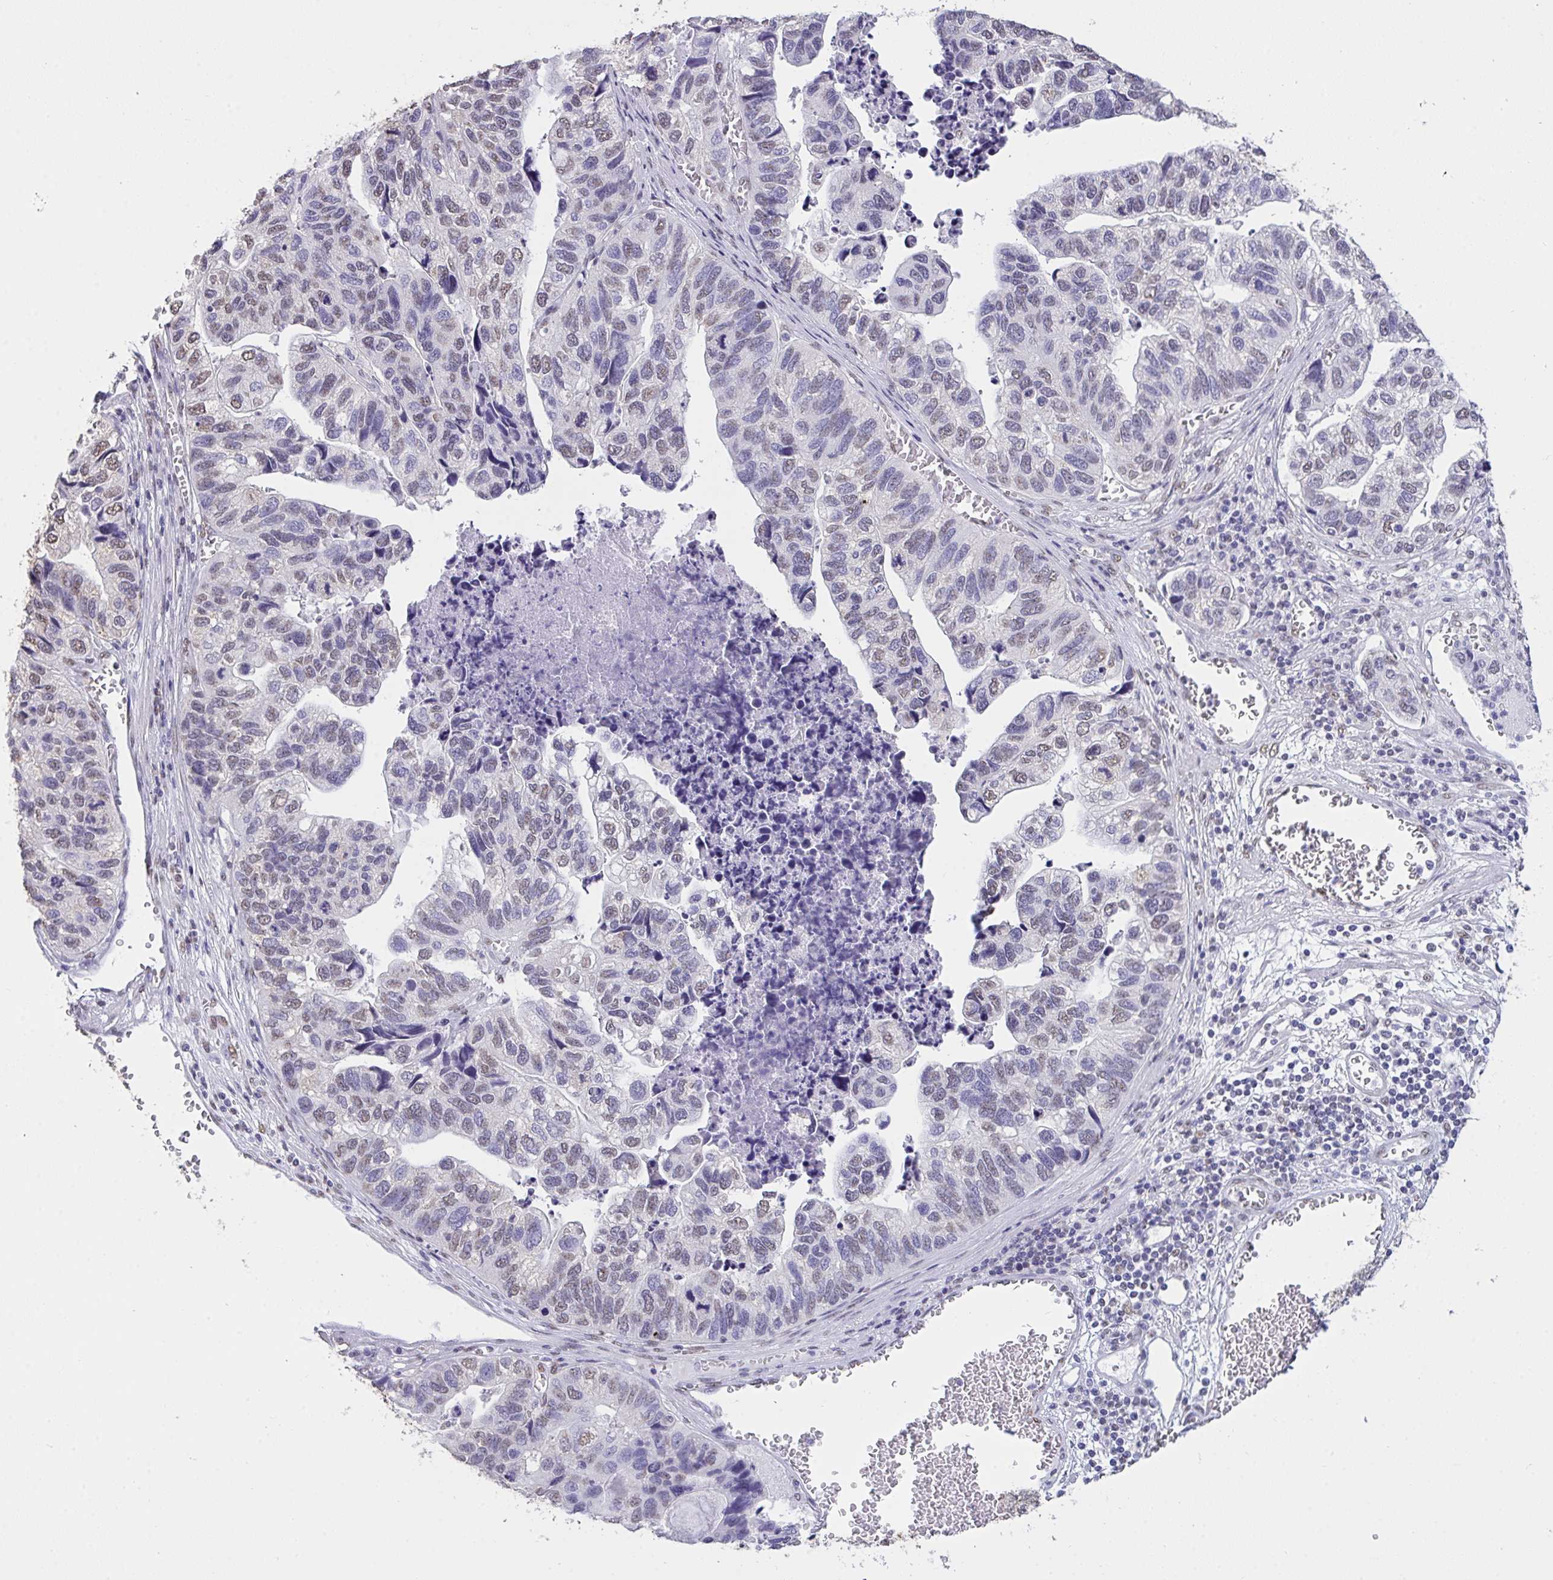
{"staining": {"intensity": "weak", "quantity": "25%-75%", "location": "nuclear"}, "tissue": "stomach cancer", "cell_type": "Tumor cells", "image_type": "cancer", "snomed": [{"axis": "morphology", "description": "Adenocarcinoma, NOS"}, {"axis": "topography", "description": "Stomach, upper"}], "caption": "Protein staining of stomach adenocarcinoma tissue demonstrates weak nuclear staining in approximately 25%-75% of tumor cells.", "gene": "SEMA6B", "patient": {"sex": "female", "age": 67}}